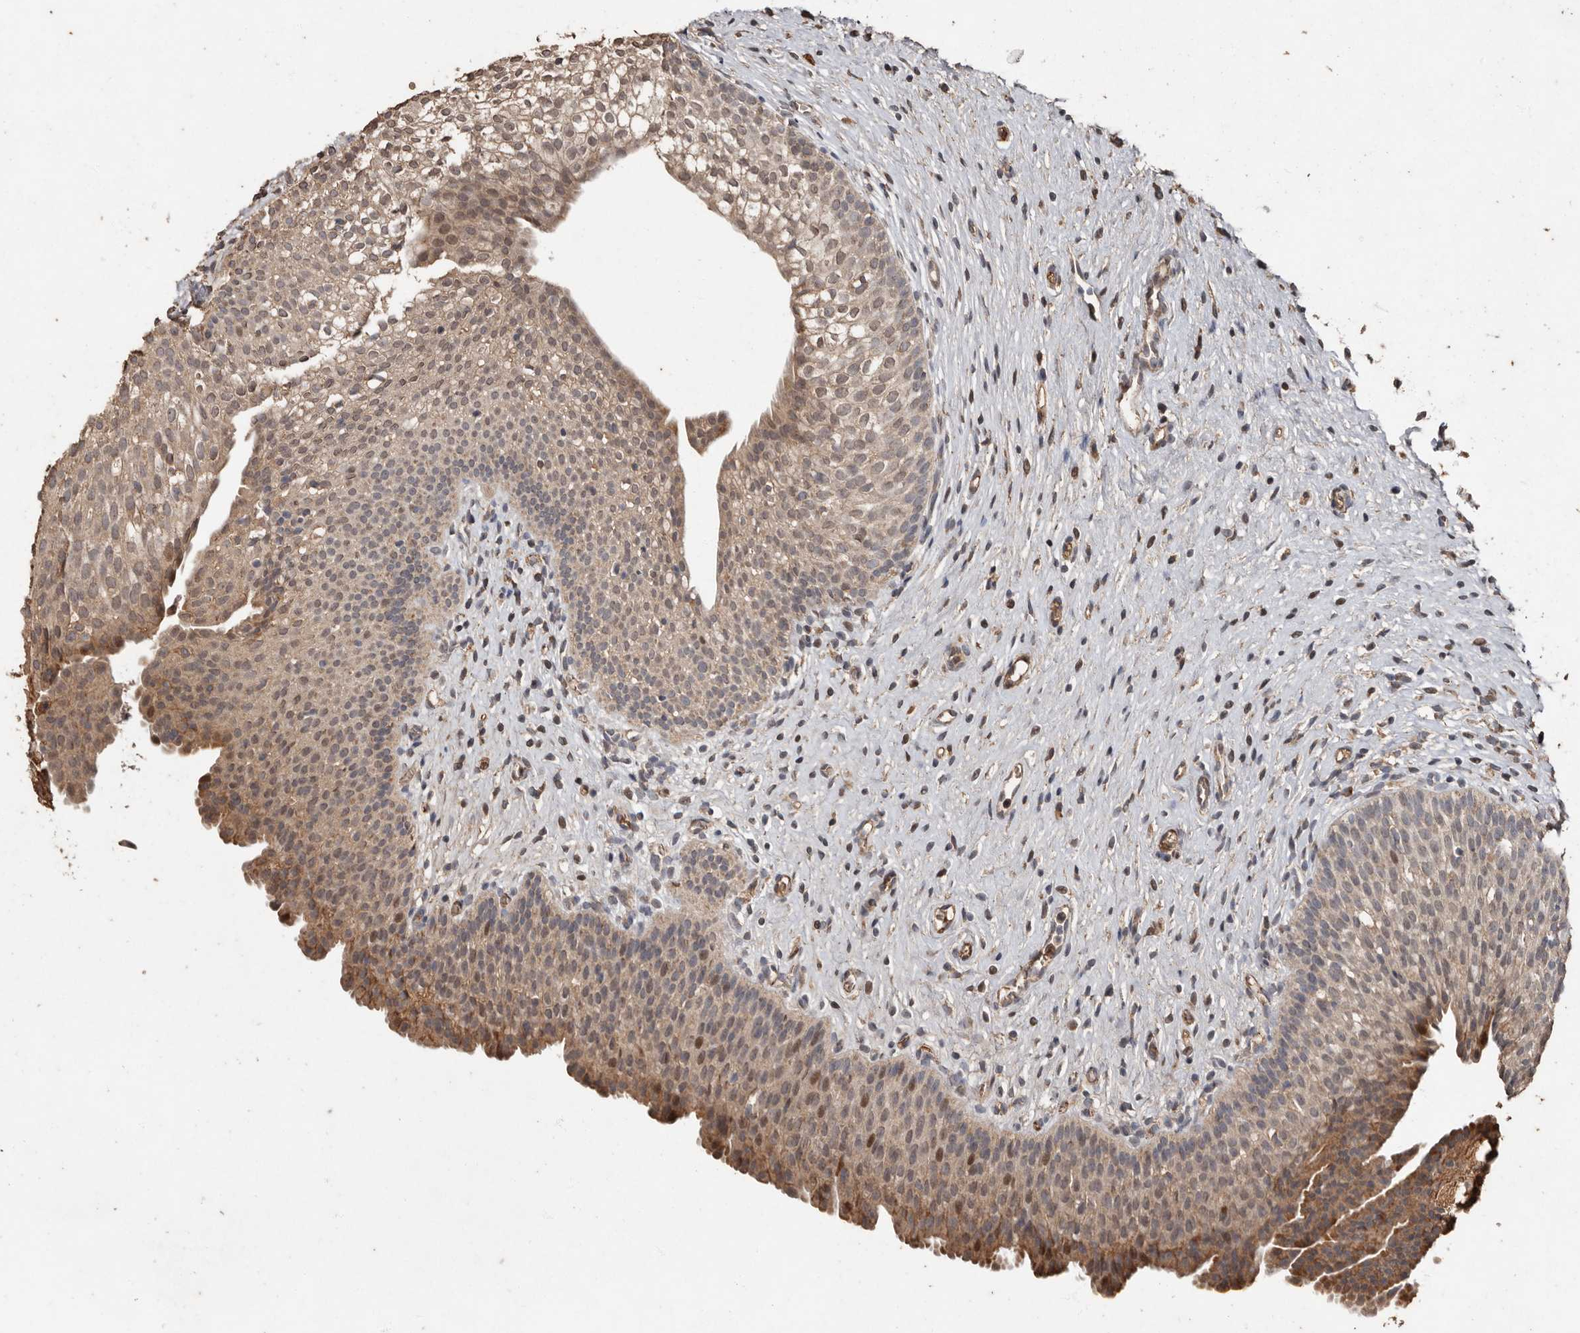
{"staining": {"intensity": "moderate", "quantity": ">75%", "location": "cytoplasmic/membranous,nuclear"}, "tissue": "urinary bladder", "cell_type": "Urothelial cells", "image_type": "normal", "snomed": [{"axis": "morphology", "description": "Normal tissue, NOS"}, {"axis": "topography", "description": "Urinary bladder"}], "caption": "Human urinary bladder stained with a brown dye exhibits moderate cytoplasmic/membranous,nuclear positive expression in approximately >75% of urothelial cells.", "gene": "RANBP17", "patient": {"sex": "male", "age": 1}}